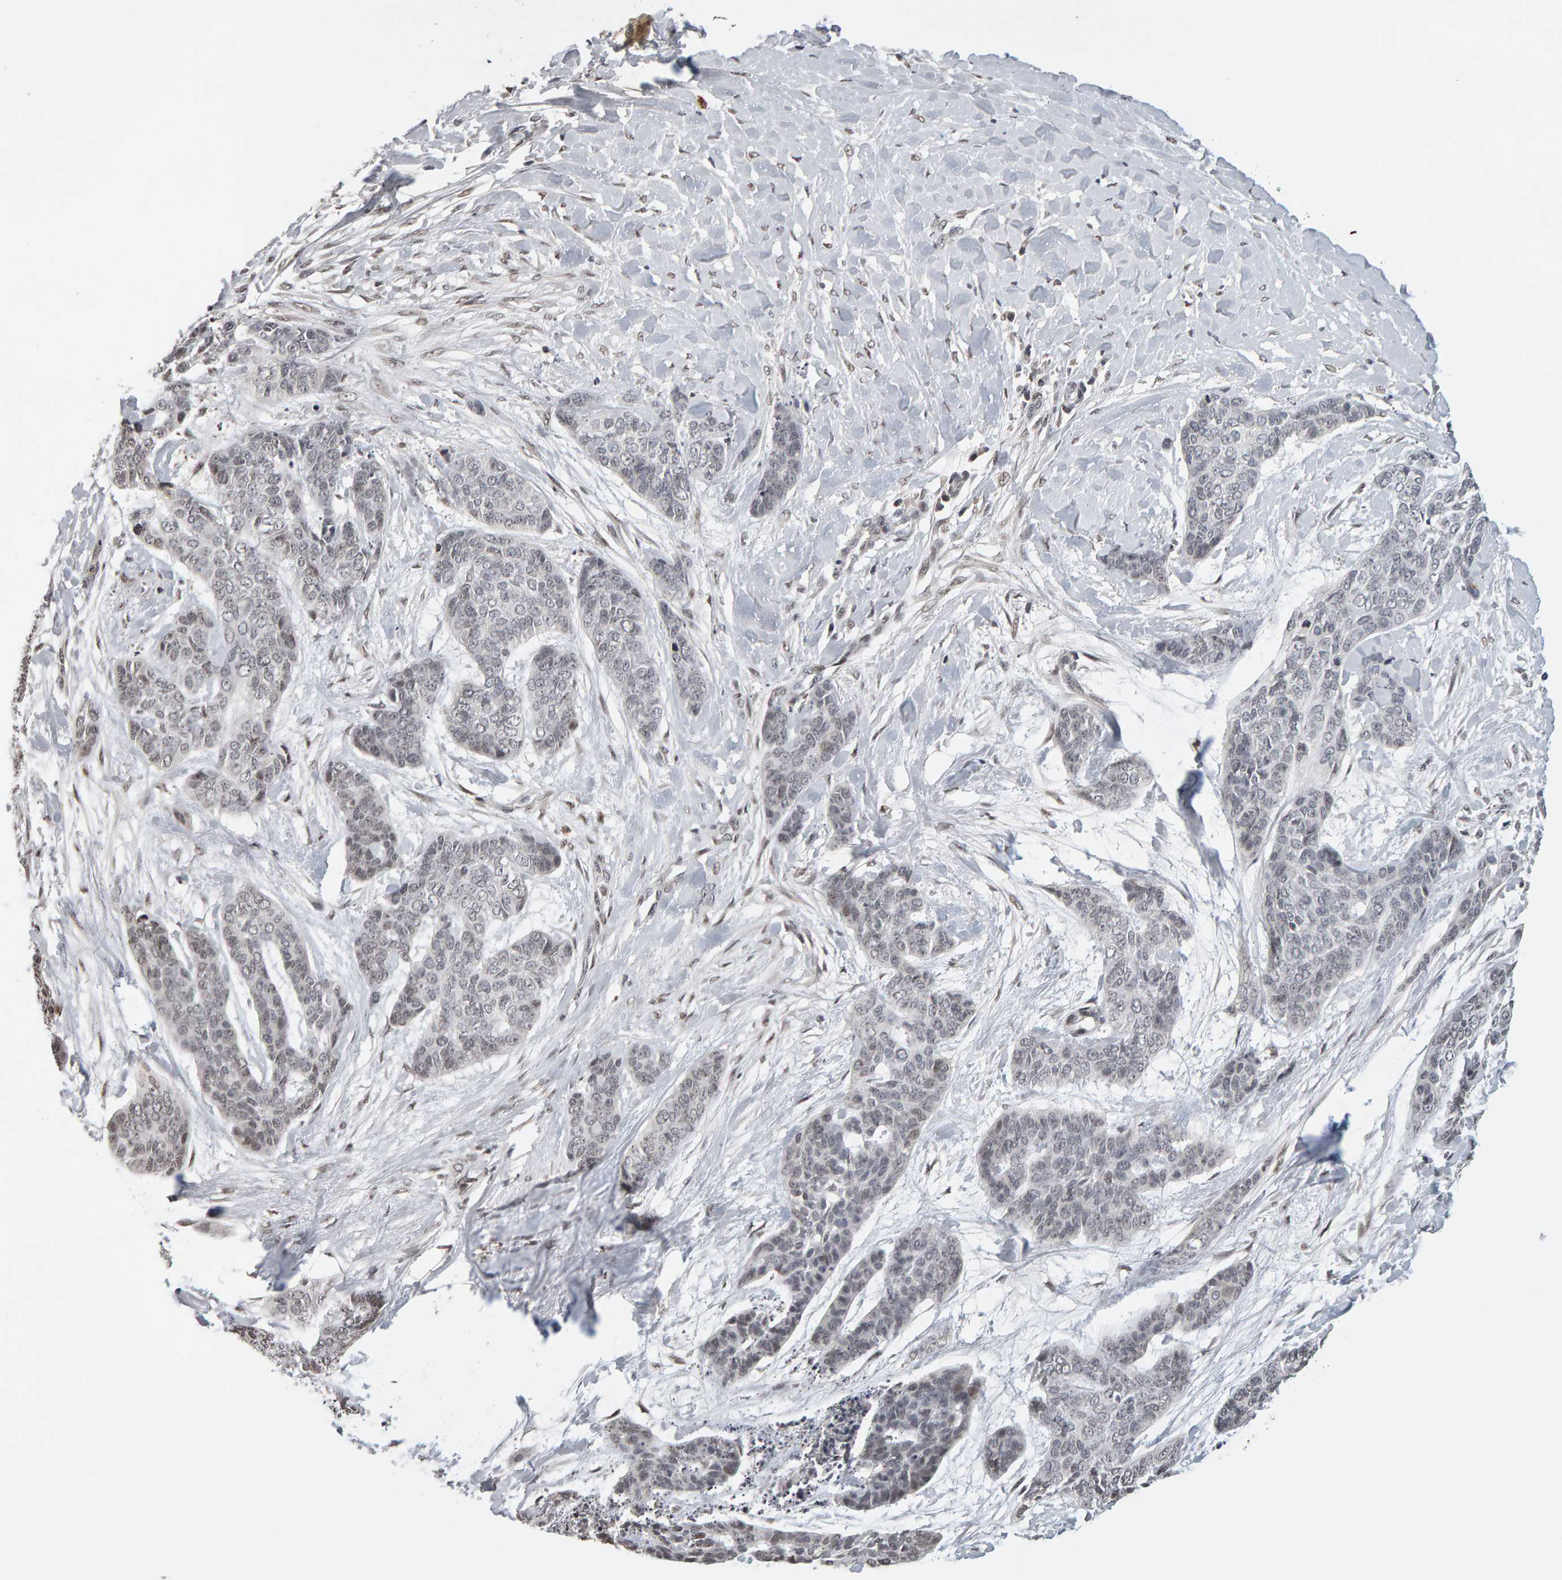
{"staining": {"intensity": "negative", "quantity": "none", "location": "none"}, "tissue": "skin cancer", "cell_type": "Tumor cells", "image_type": "cancer", "snomed": [{"axis": "morphology", "description": "Basal cell carcinoma"}, {"axis": "topography", "description": "Skin"}], "caption": "Protein analysis of basal cell carcinoma (skin) exhibits no significant positivity in tumor cells.", "gene": "TRAM1", "patient": {"sex": "female", "age": 64}}